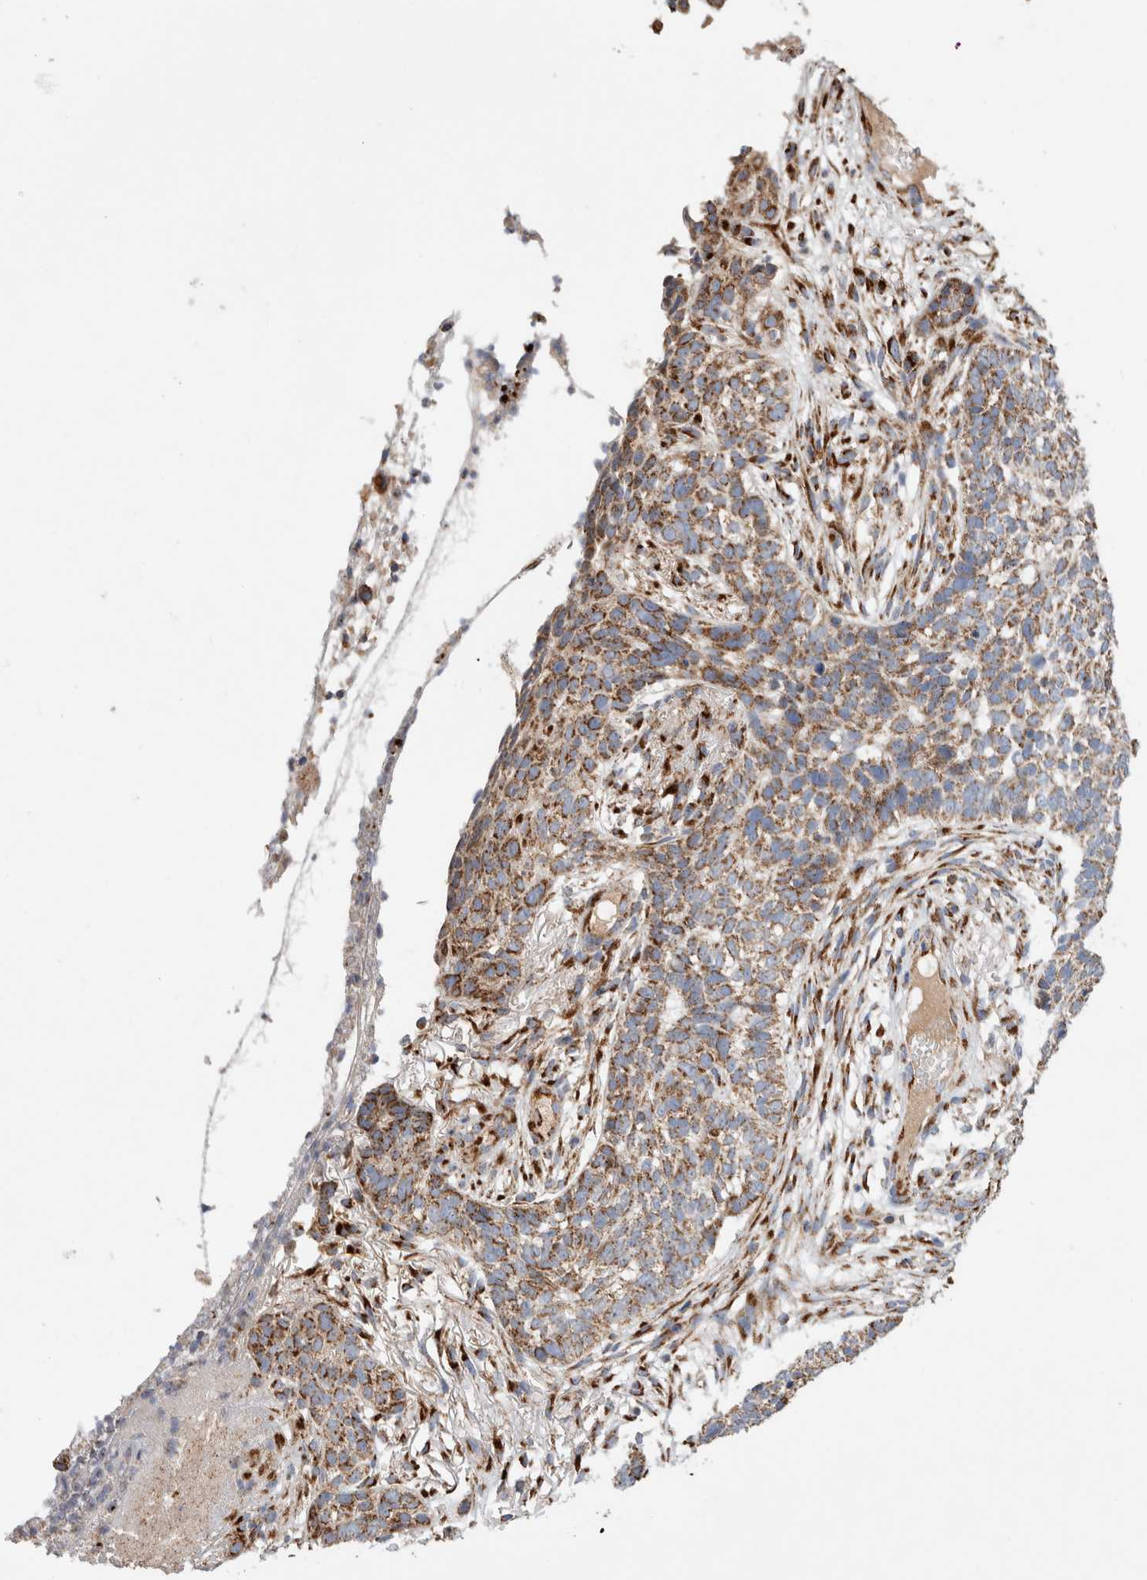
{"staining": {"intensity": "moderate", "quantity": ">75%", "location": "cytoplasmic/membranous"}, "tissue": "skin cancer", "cell_type": "Tumor cells", "image_type": "cancer", "snomed": [{"axis": "morphology", "description": "Basal cell carcinoma"}, {"axis": "topography", "description": "Skin"}], "caption": "Skin cancer stained with immunohistochemistry (IHC) demonstrates moderate cytoplasmic/membranous positivity in approximately >75% of tumor cells. (brown staining indicates protein expression, while blue staining denotes nuclei).", "gene": "IARS2", "patient": {"sex": "male", "age": 85}}